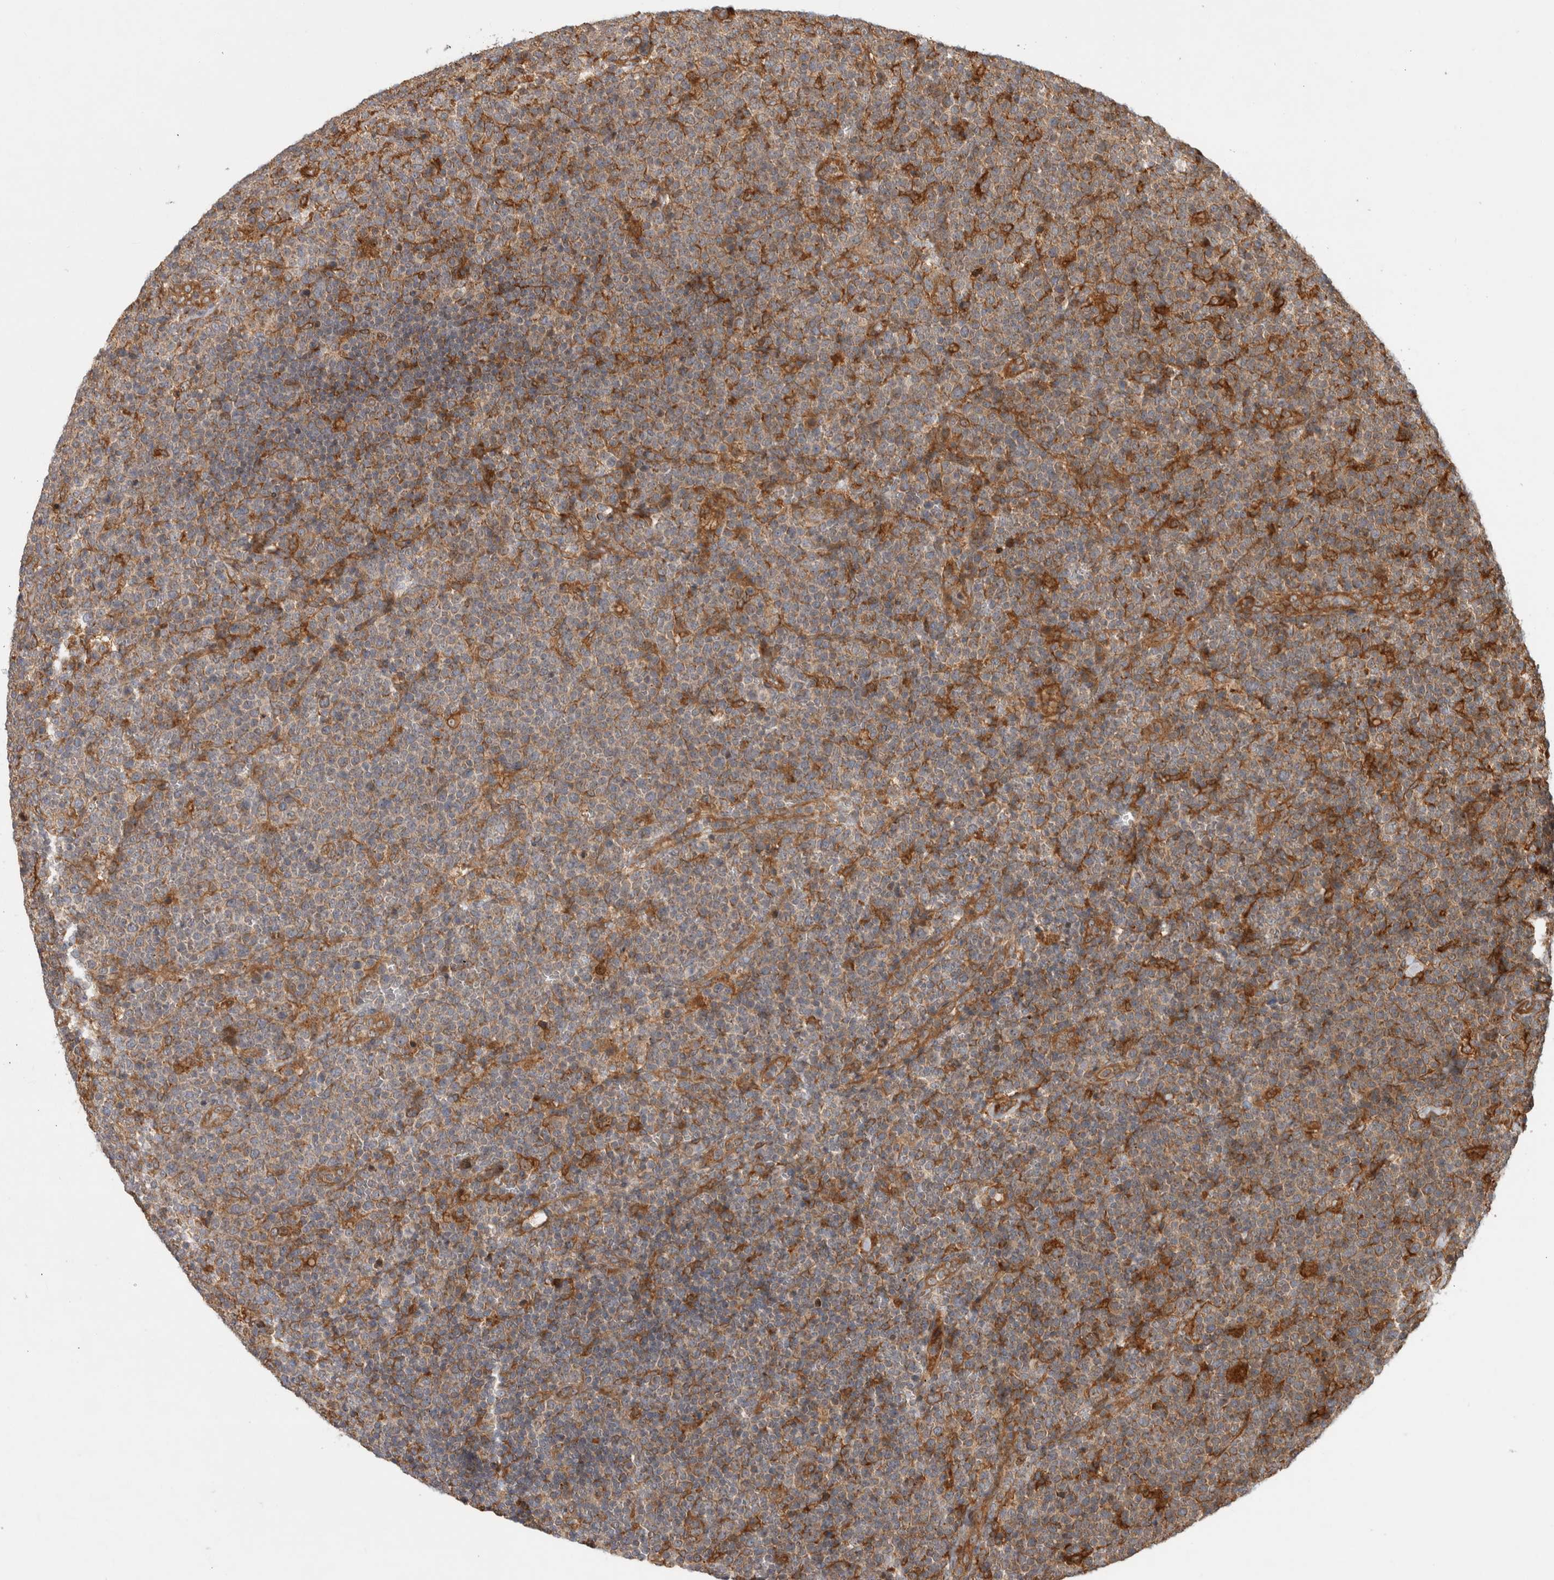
{"staining": {"intensity": "moderate", "quantity": "25%-75%", "location": "cytoplasmic/membranous"}, "tissue": "lymphoma", "cell_type": "Tumor cells", "image_type": "cancer", "snomed": [{"axis": "morphology", "description": "Malignant lymphoma, non-Hodgkin's type, High grade"}, {"axis": "topography", "description": "Lymph node"}], "caption": "Human malignant lymphoma, non-Hodgkin's type (high-grade) stained for a protein (brown) shows moderate cytoplasmic/membranous positive expression in about 25%-75% of tumor cells.", "gene": "TUBD1", "patient": {"sex": "male", "age": 61}}